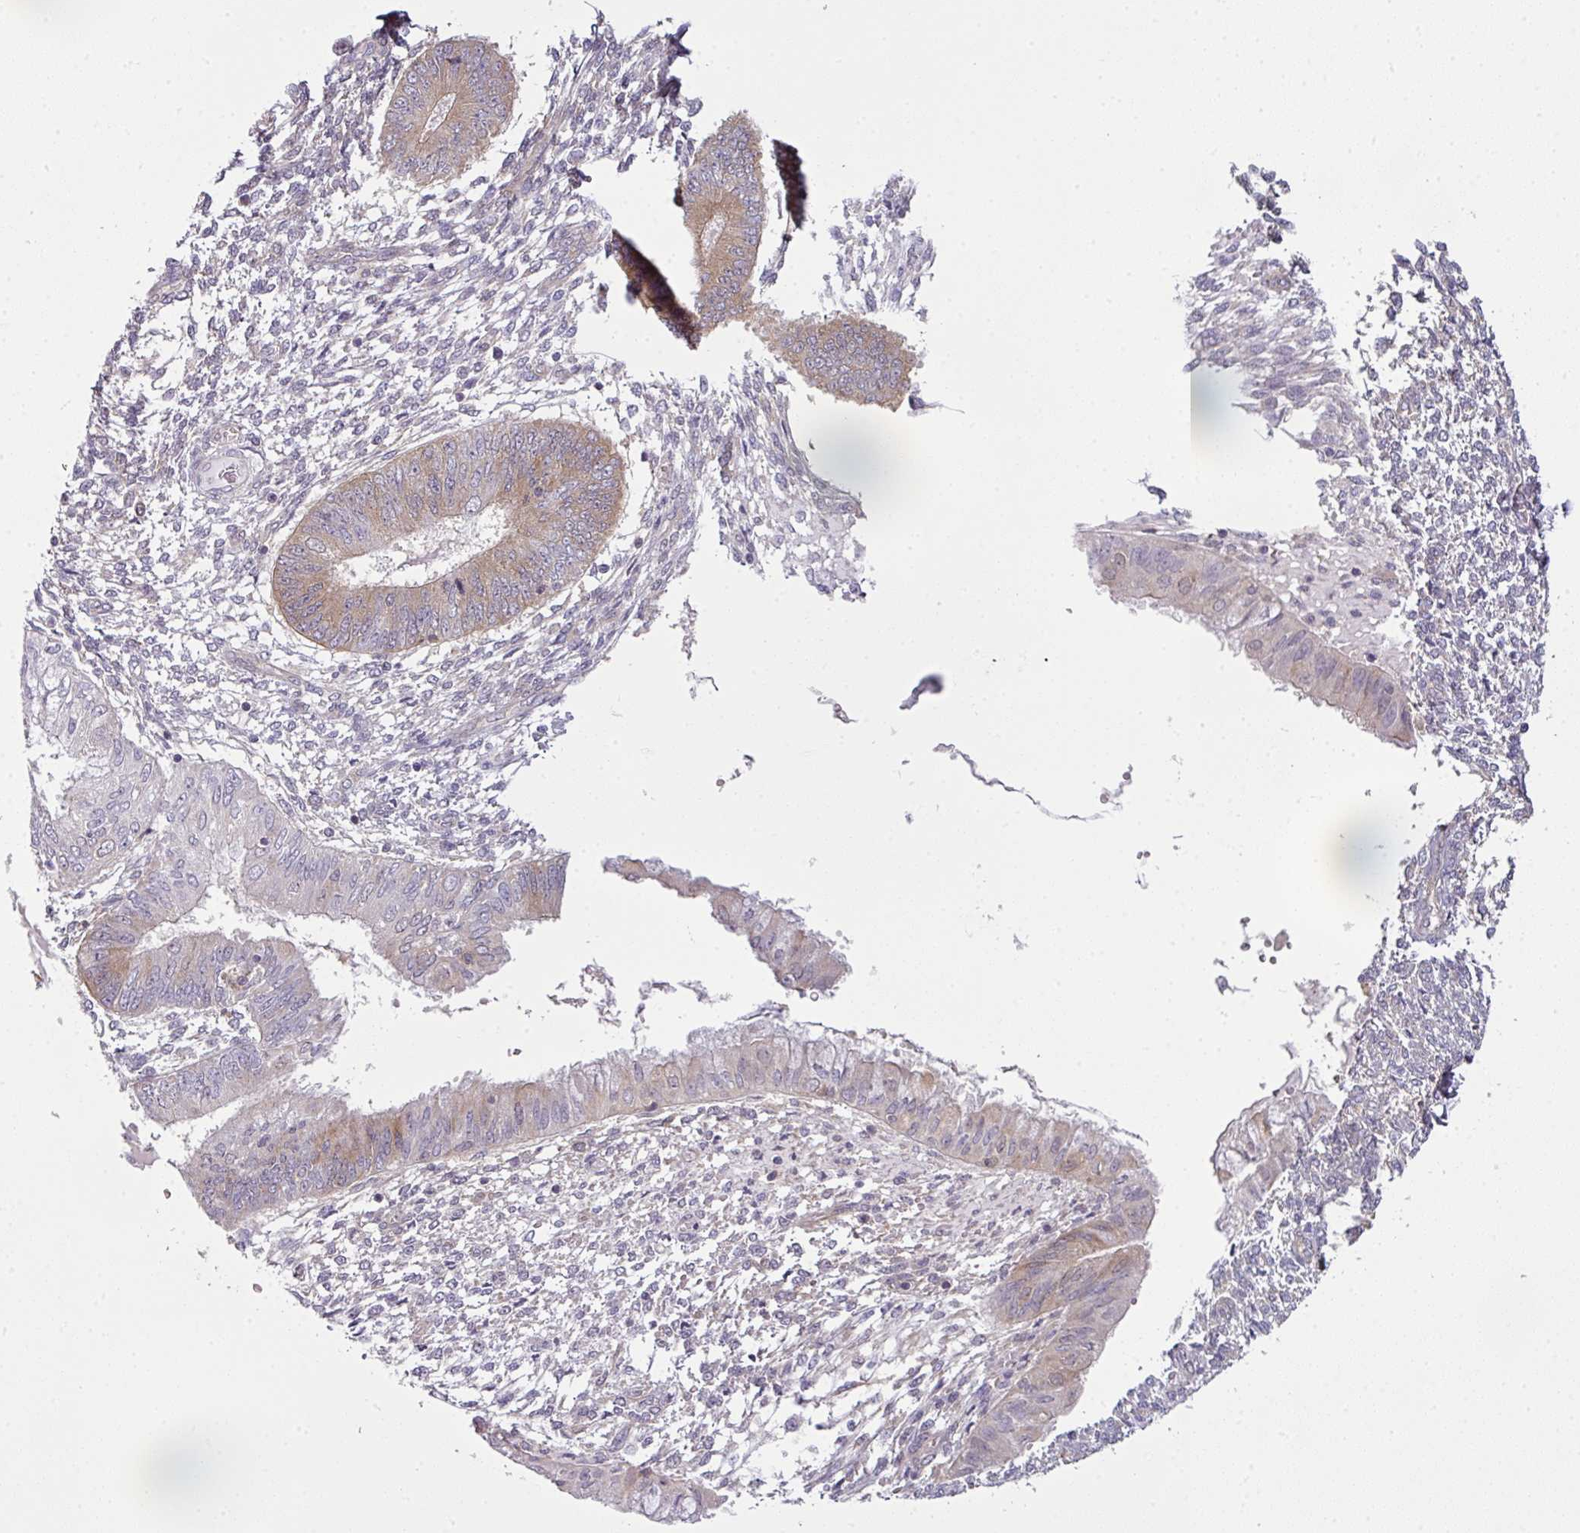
{"staining": {"intensity": "moderate", "quantity": "<25%", "location": "nuclear"}, "tissue": "endometrium", "cell_type": "Cells in endometrial stroma", "image_type": "normal", "snomed": [{"axis": "morphology", "description": "Normal tissue, NOS"}, {"axis": "topography", "description": "Endometrium"}], "caption": "Endometrium stained with DAB (3,3'-diaminobenzidine) immunohistochemistry shows low levels of moderate nuclear positivity in approximately <25% of cells in endometrial stroma.", "gene": "DERPC", "patient": {"sex": "female", "age": 49}}